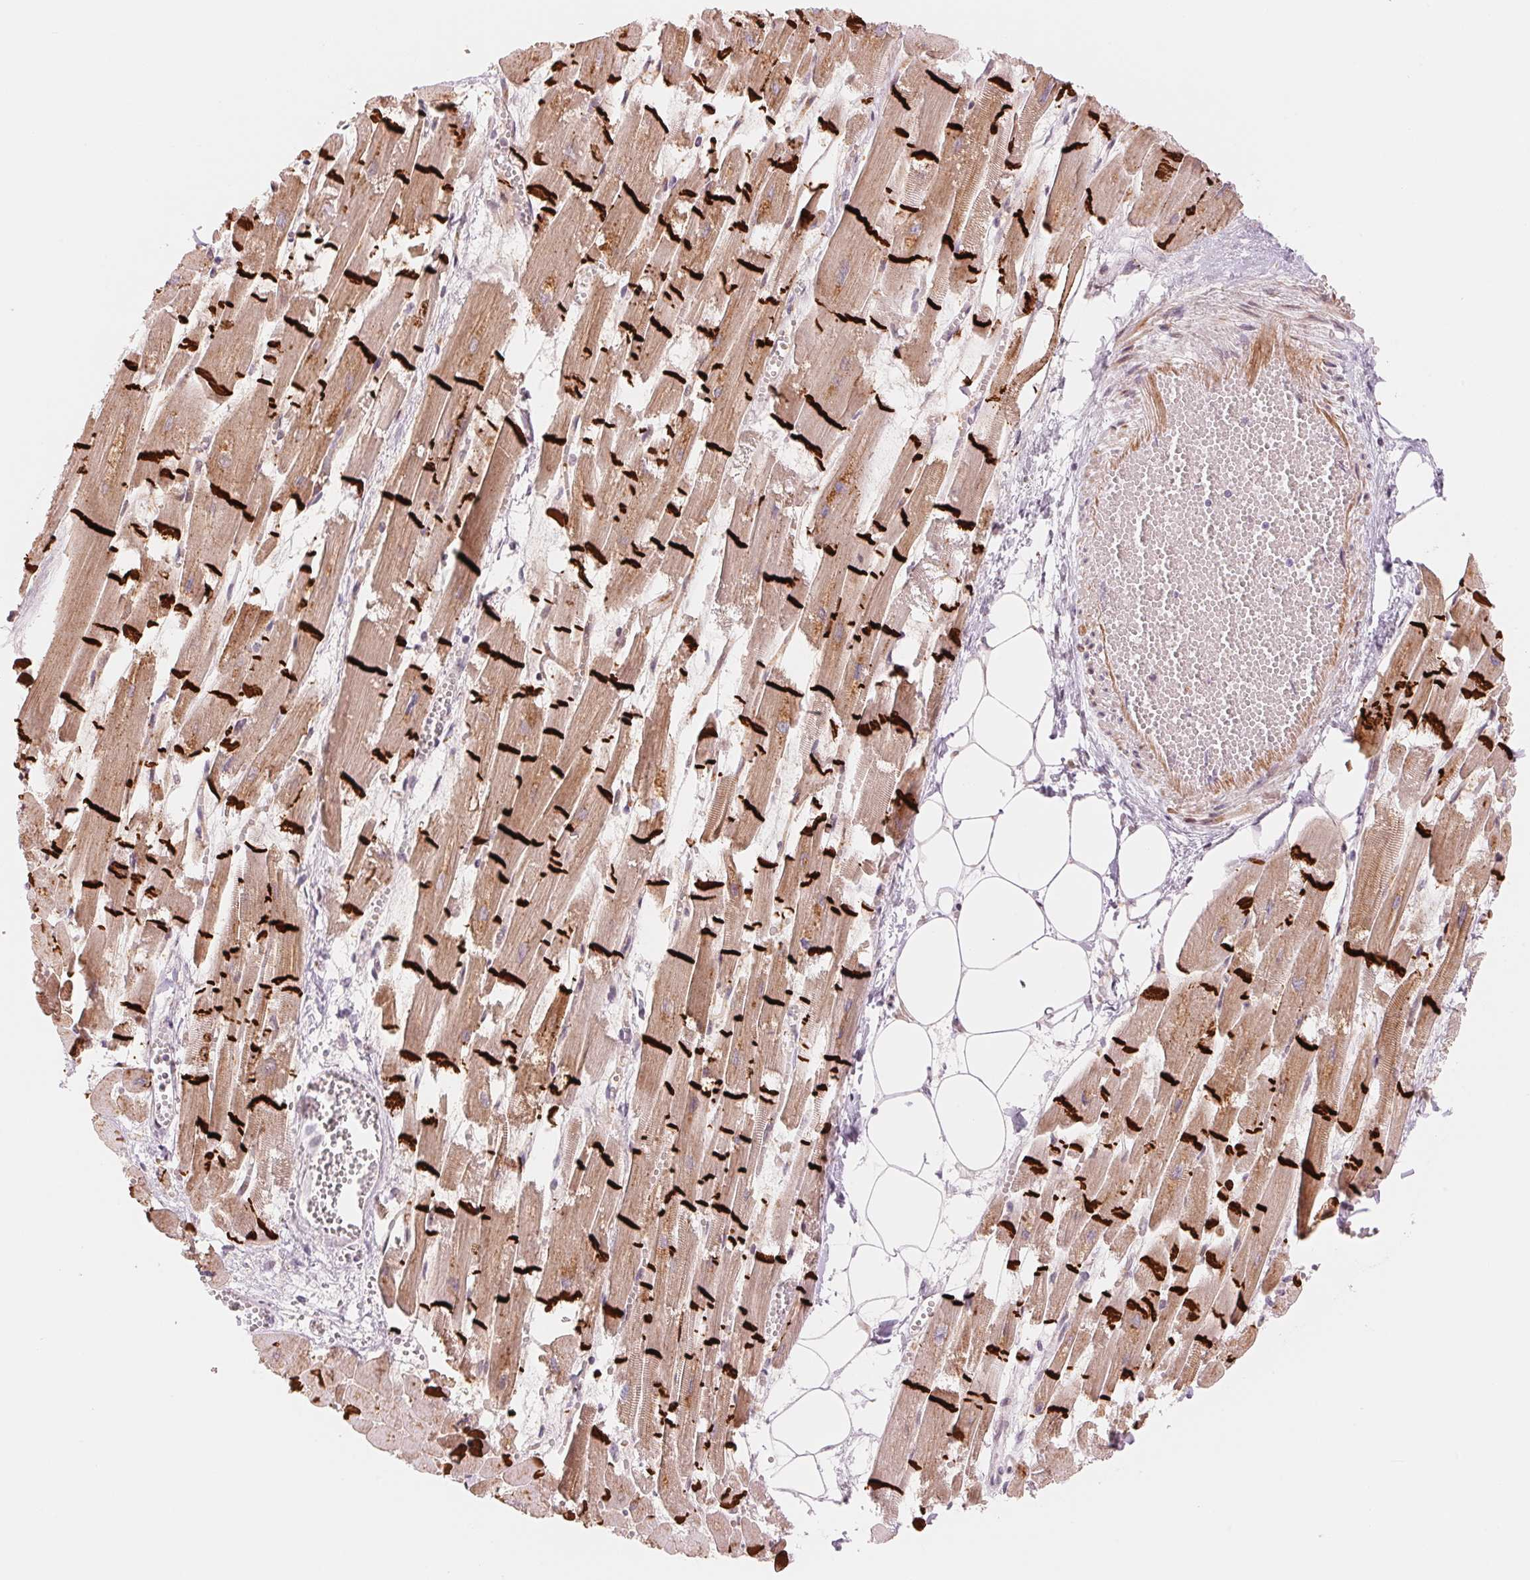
{"staining": {"intensity": "strong", "quantity": "25%-75%", "location": "cytoplasmic/membranous"}, "tissue": "heart muscle", "cell_type": "Cardiomyocytes", "image_type": "normal", "snomed": [{"axis": "morphology", "description": "Normal tissue, NOS"}, {"axis": "topography", "description": "Heart"}], "caption": "IHC staining of benign heart muscle, which exhibits high levels of strong cytoplasmic/membranous positivity in about 25%-75% of cardiomyocytes indicating strong cytoplasmic/membranous protein positivity. The staining was performed using DAB (3,3'-diaminobenzidine) (brown) for protein detection and nuclei were counterstained in hematoxylin (blue).", "gene": "SLC17A4", "patient": {"sex": "female", "age": 52}}